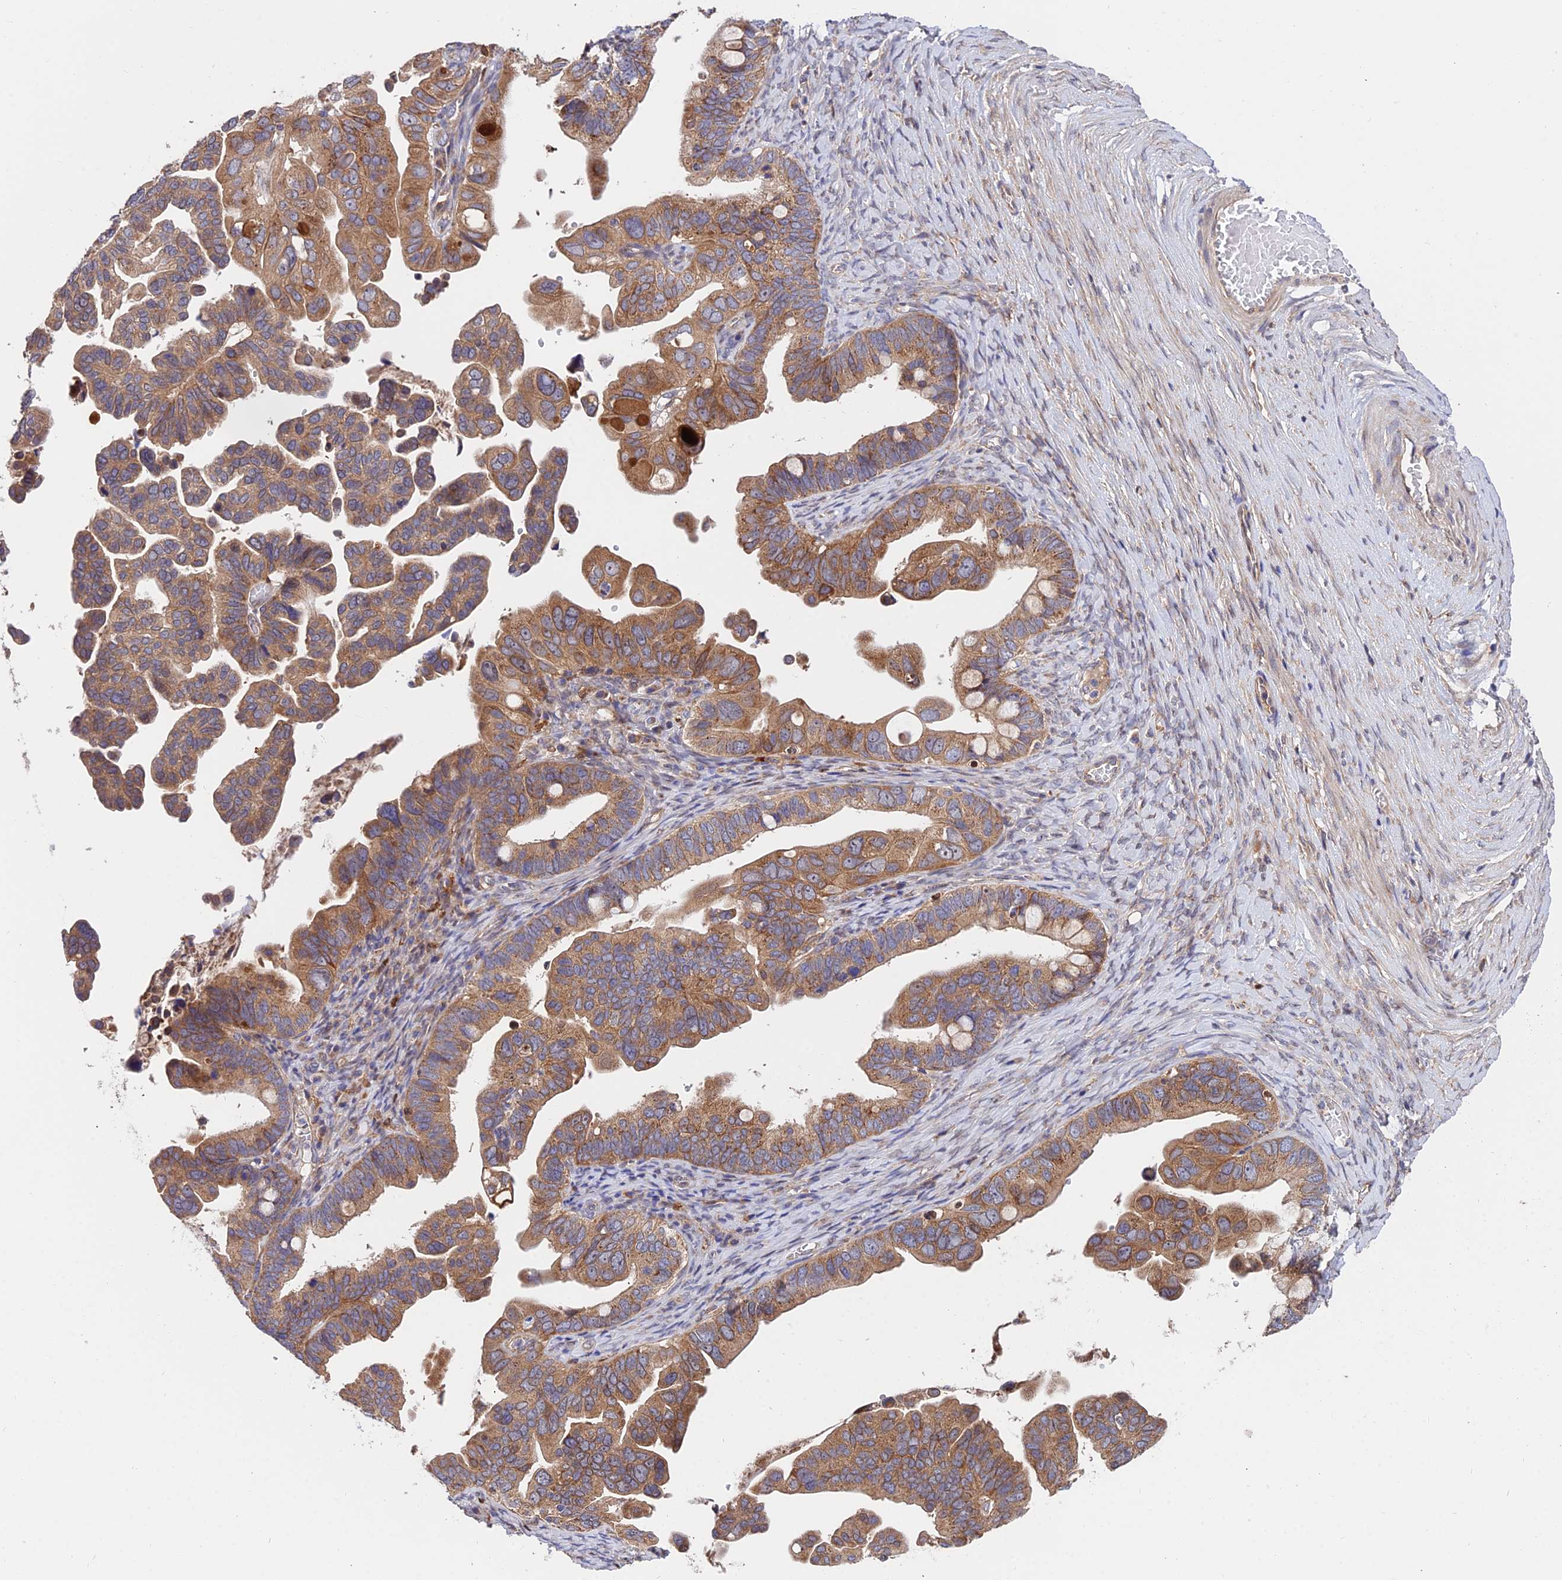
{"staining": {"intensity": "moderate", "quantity": ">75%", "location": "cytoplasmic/membranous"}, "tissue": "ovarian cancer", "cell_type": "Tumor cells", "image_type": "cancer", "snomed": [{"axis": "morphology", "description": "Cystadenocarcinoma, serous, NOS"}, {"axis": "topography", "description": "Ovary"}], "caption": "About >75% of tumor cells in ovarian cancer (serous cystadenocarcinoma) reveal moderate cytoplasmic/membranous protein positivity as visualized by brown immunohistochemical staining.", "gene": "CDC37L1", "patient": {"sex": "female", "age": 56}}